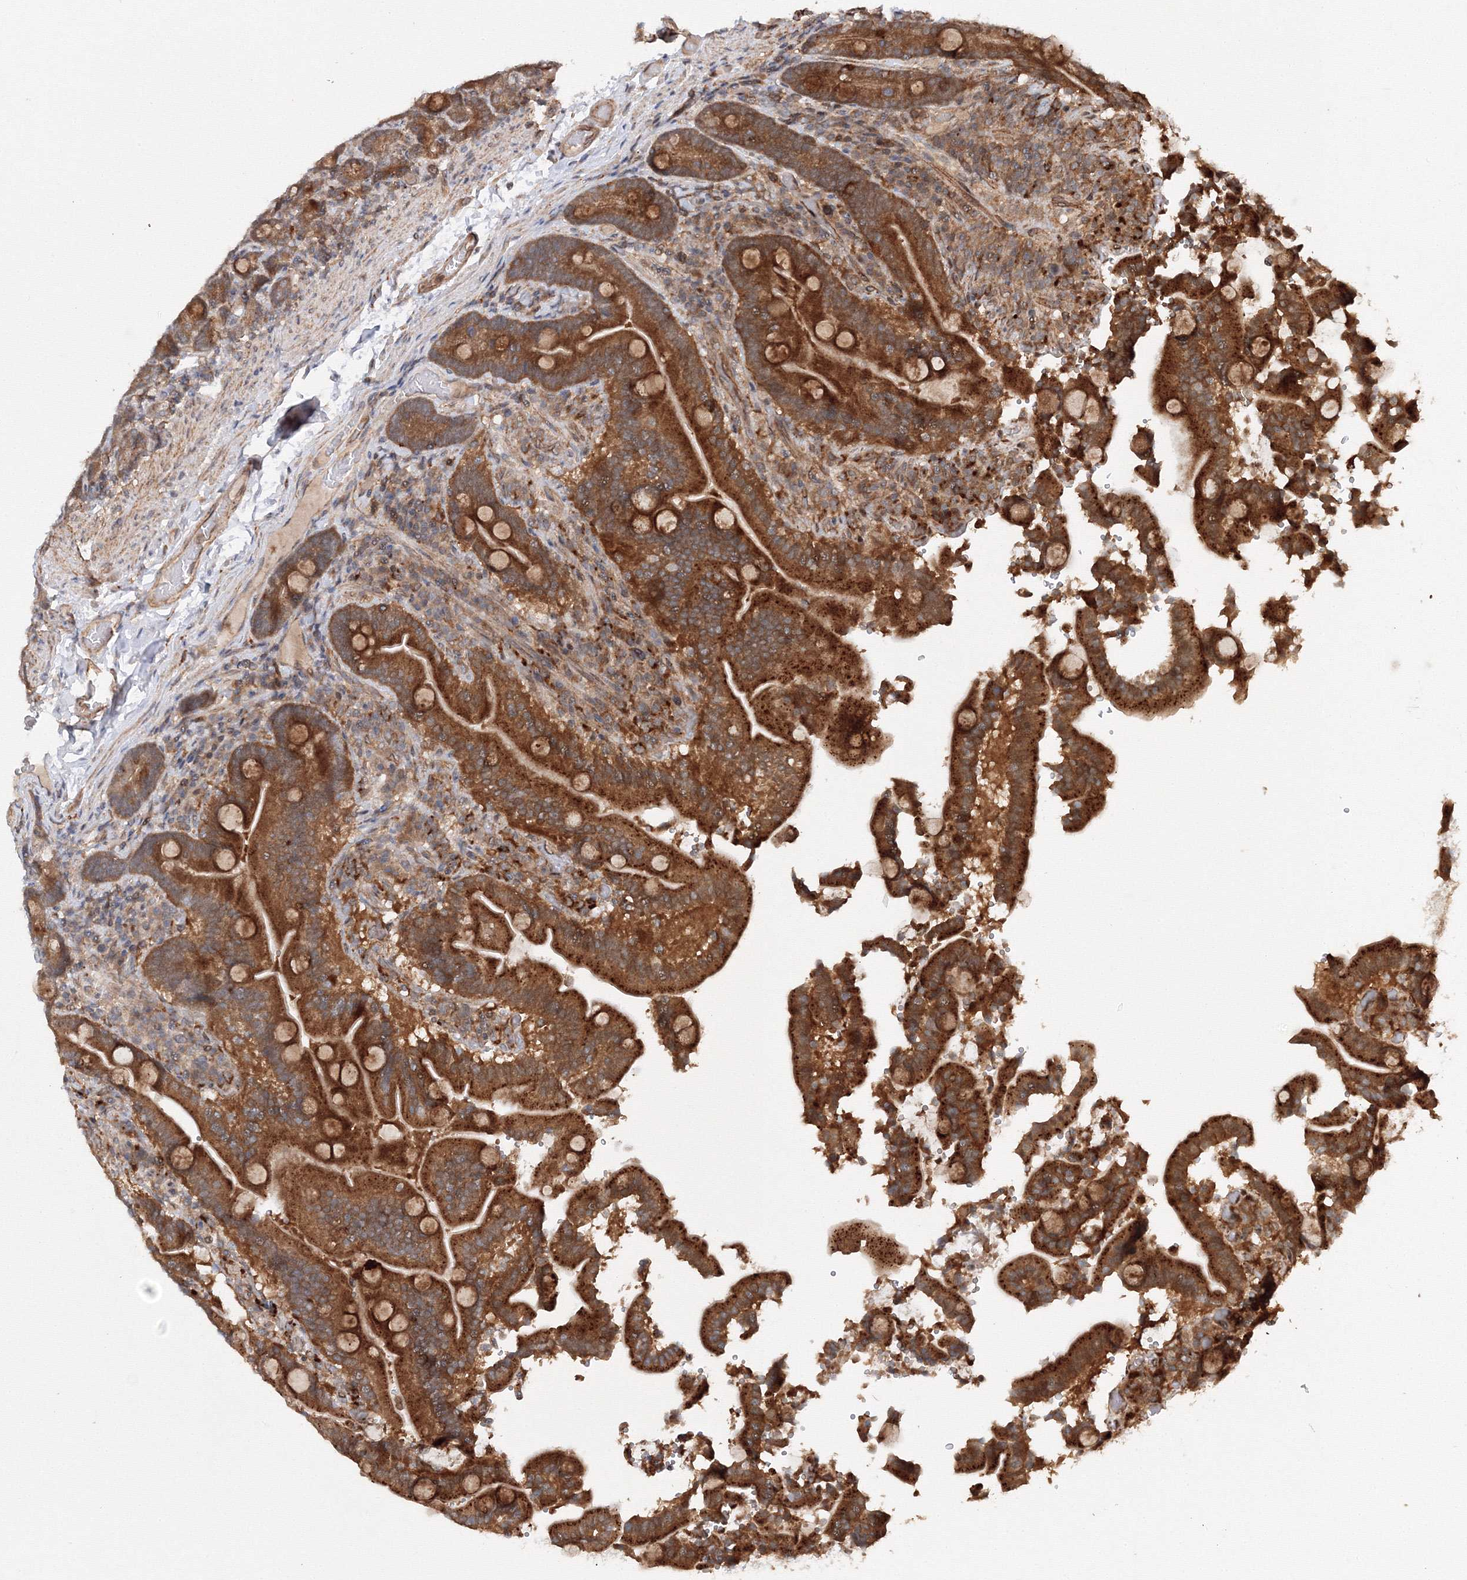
{"staining": {"intensity": "strong", "quantity": ">75%", "location": "cytoplasmic/membranous"}, "tissue": "duodenum", "cell_type": "Glandular cells", "image_type": "normal", "snomed": [{"axis": "morphology", "description": "Normal tissue, NOS"}, {"axis": "topography", "description": "Duodenum"}], "caption": "Duodenum stained for a protein (brown) demonstrates strong cytoplasmic/membranous positive expression in about >75% of glandular cells.", "gene": "DCTD", "patient": {"sex": "female", "age": 62}}